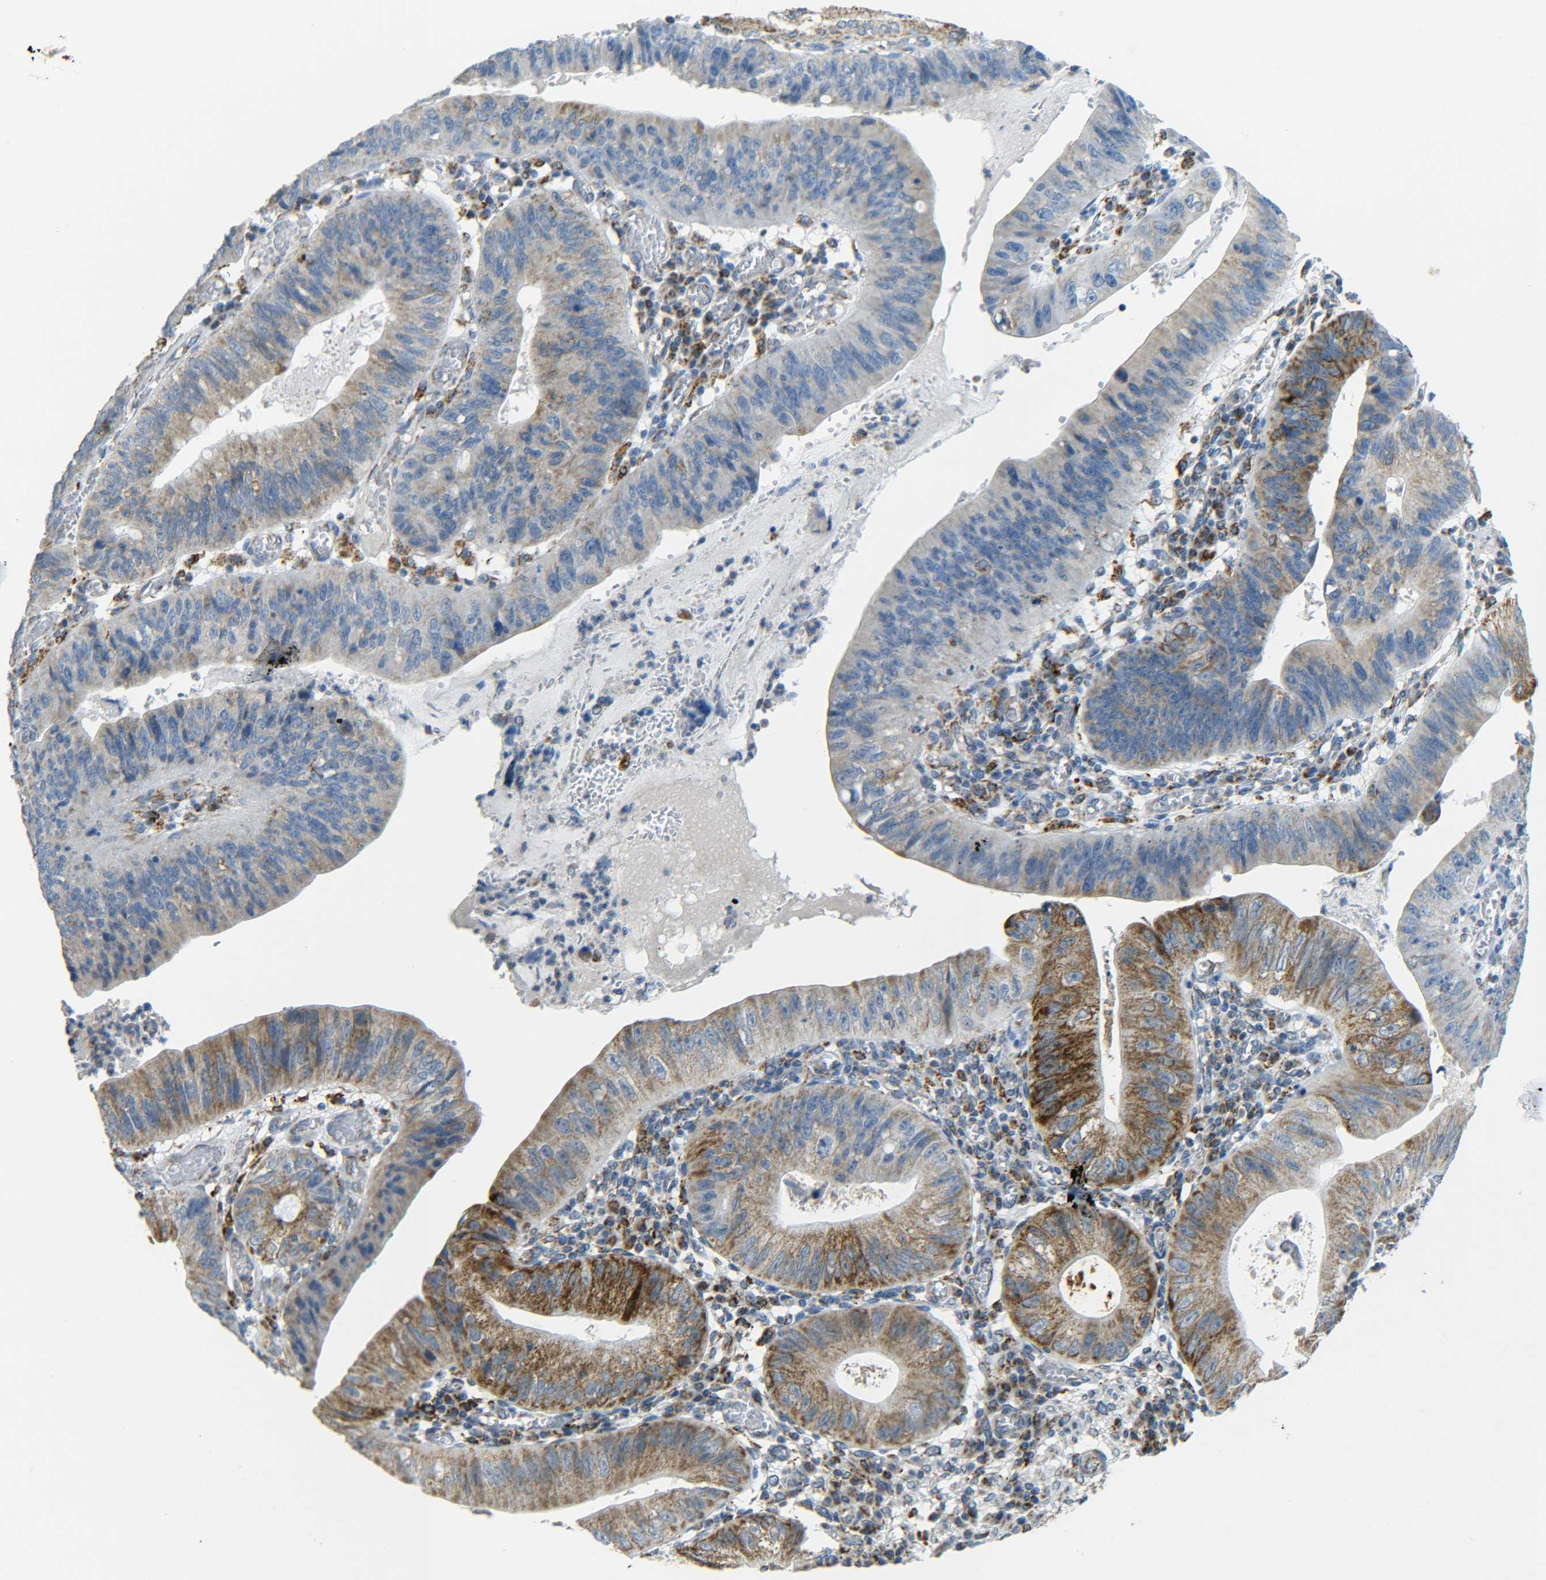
{"staining": {"intensity": "moderate", "quantity": ">75%", "location": "cytoplasmic/membranous"}, "tissue": "stomach cancer", "cell_type": "Tumor cells", "image_type": "cancer", "snomed": [{"axis": "morphology", "description": "Adenocarcinoma, NOS"}, {"axis": "topography", "description": "Stomach"}], "caption": "Stomach cancer (adenocarcinoma) stained with DAB (3,3'-diaminobenzidine) immunohistochemistry demonstrates medium levels of moderate cytoplasmic/membranous positivity in approximately >75% of tumor cells. Nuclei are stained in blue.", "gene": "CYB5R1", "patient": {"sex": "male", "age": 59}}